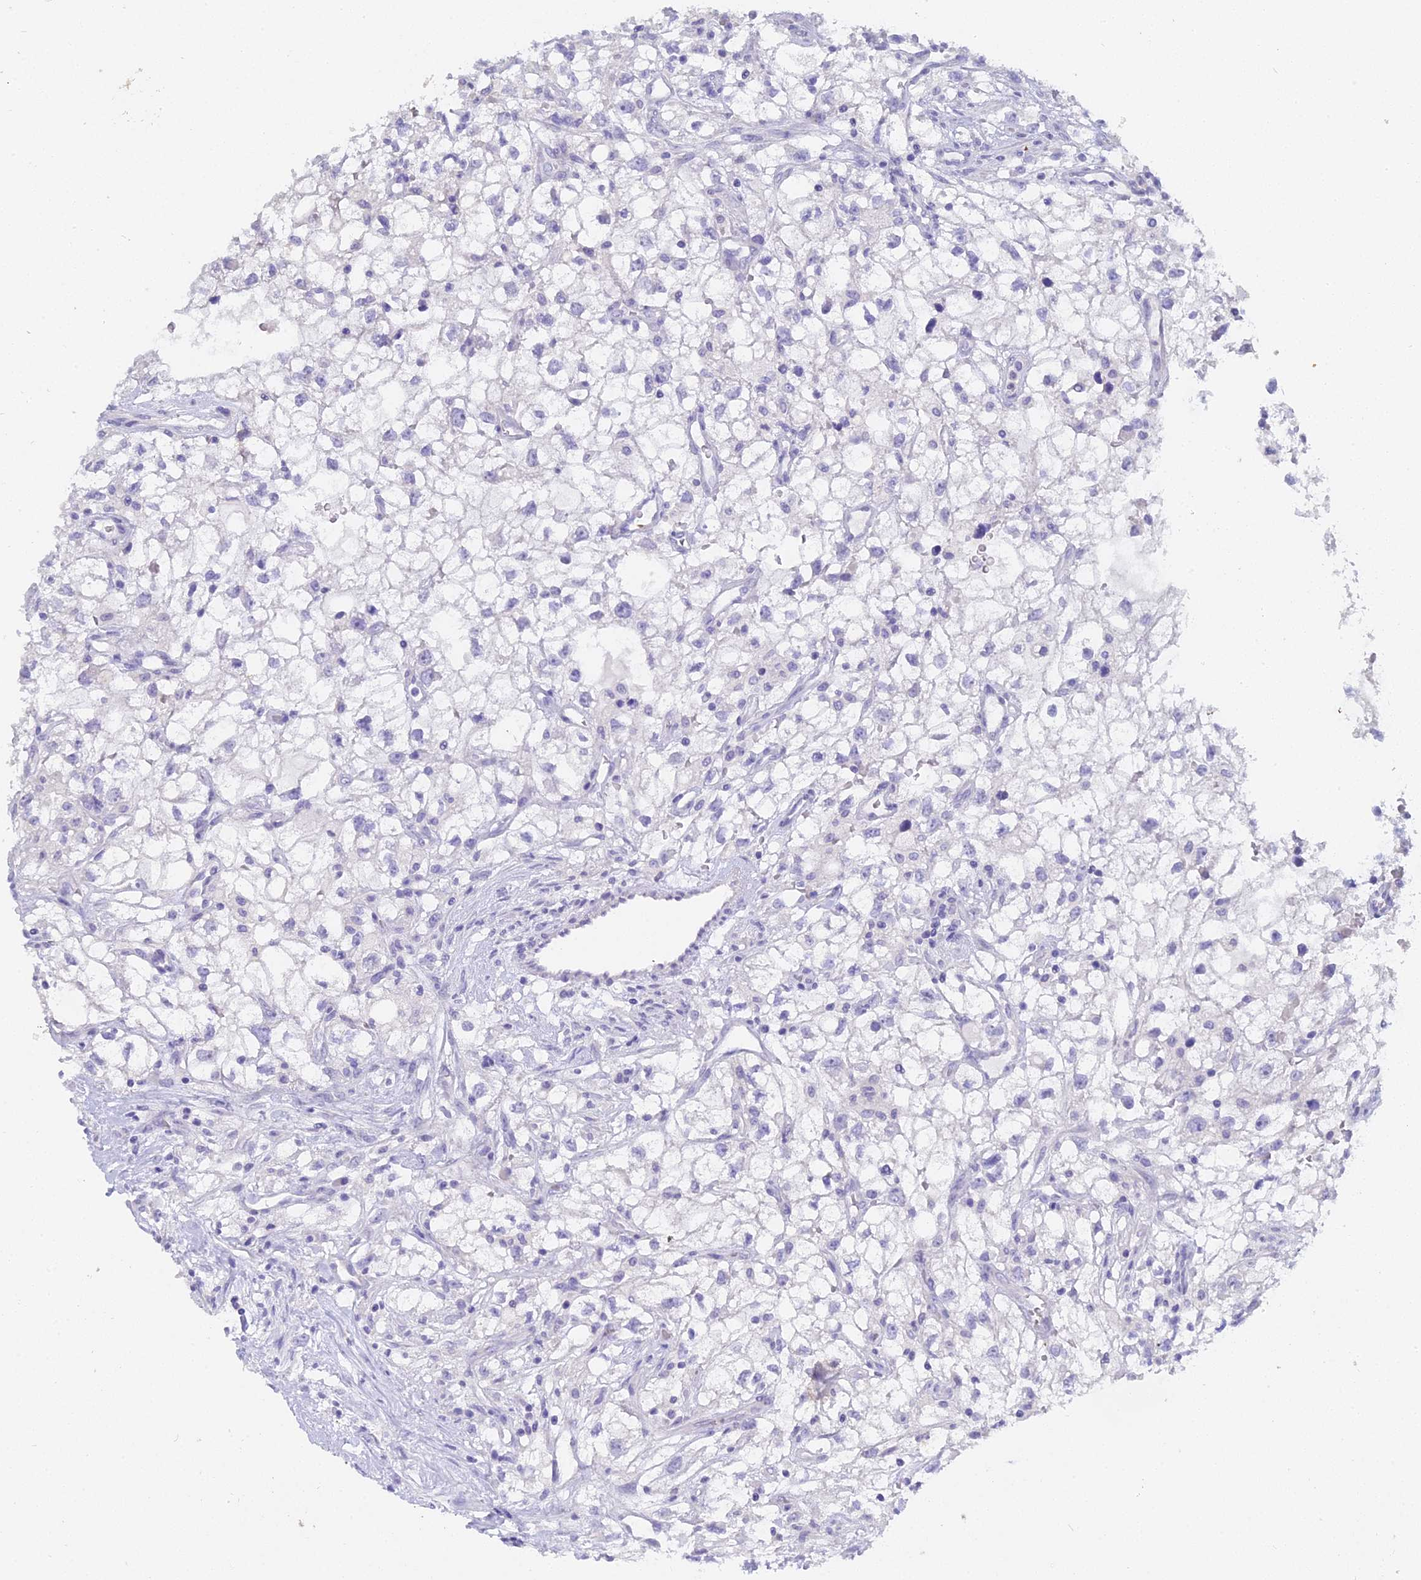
{"staining": {"intensity": "negative", "quantity": "none", "location": "none"}, "tissue": "renal cancer", "cell_type": "Tumor cells", "image_type": "cancer", "snomed": [{"axis": "morphology", "description": "Adenocarcinoma, NOS"}, {"axis": "topography", "description": "Kidney"}], "caption": "DAB (3,3'-diaminobenzidine) immunohistochemical staining of renal adenocarcinoma reveals no significant positivity in tumor cells.", "gene": "S100A7", "patient": {"sex": "male", "age": 59}}